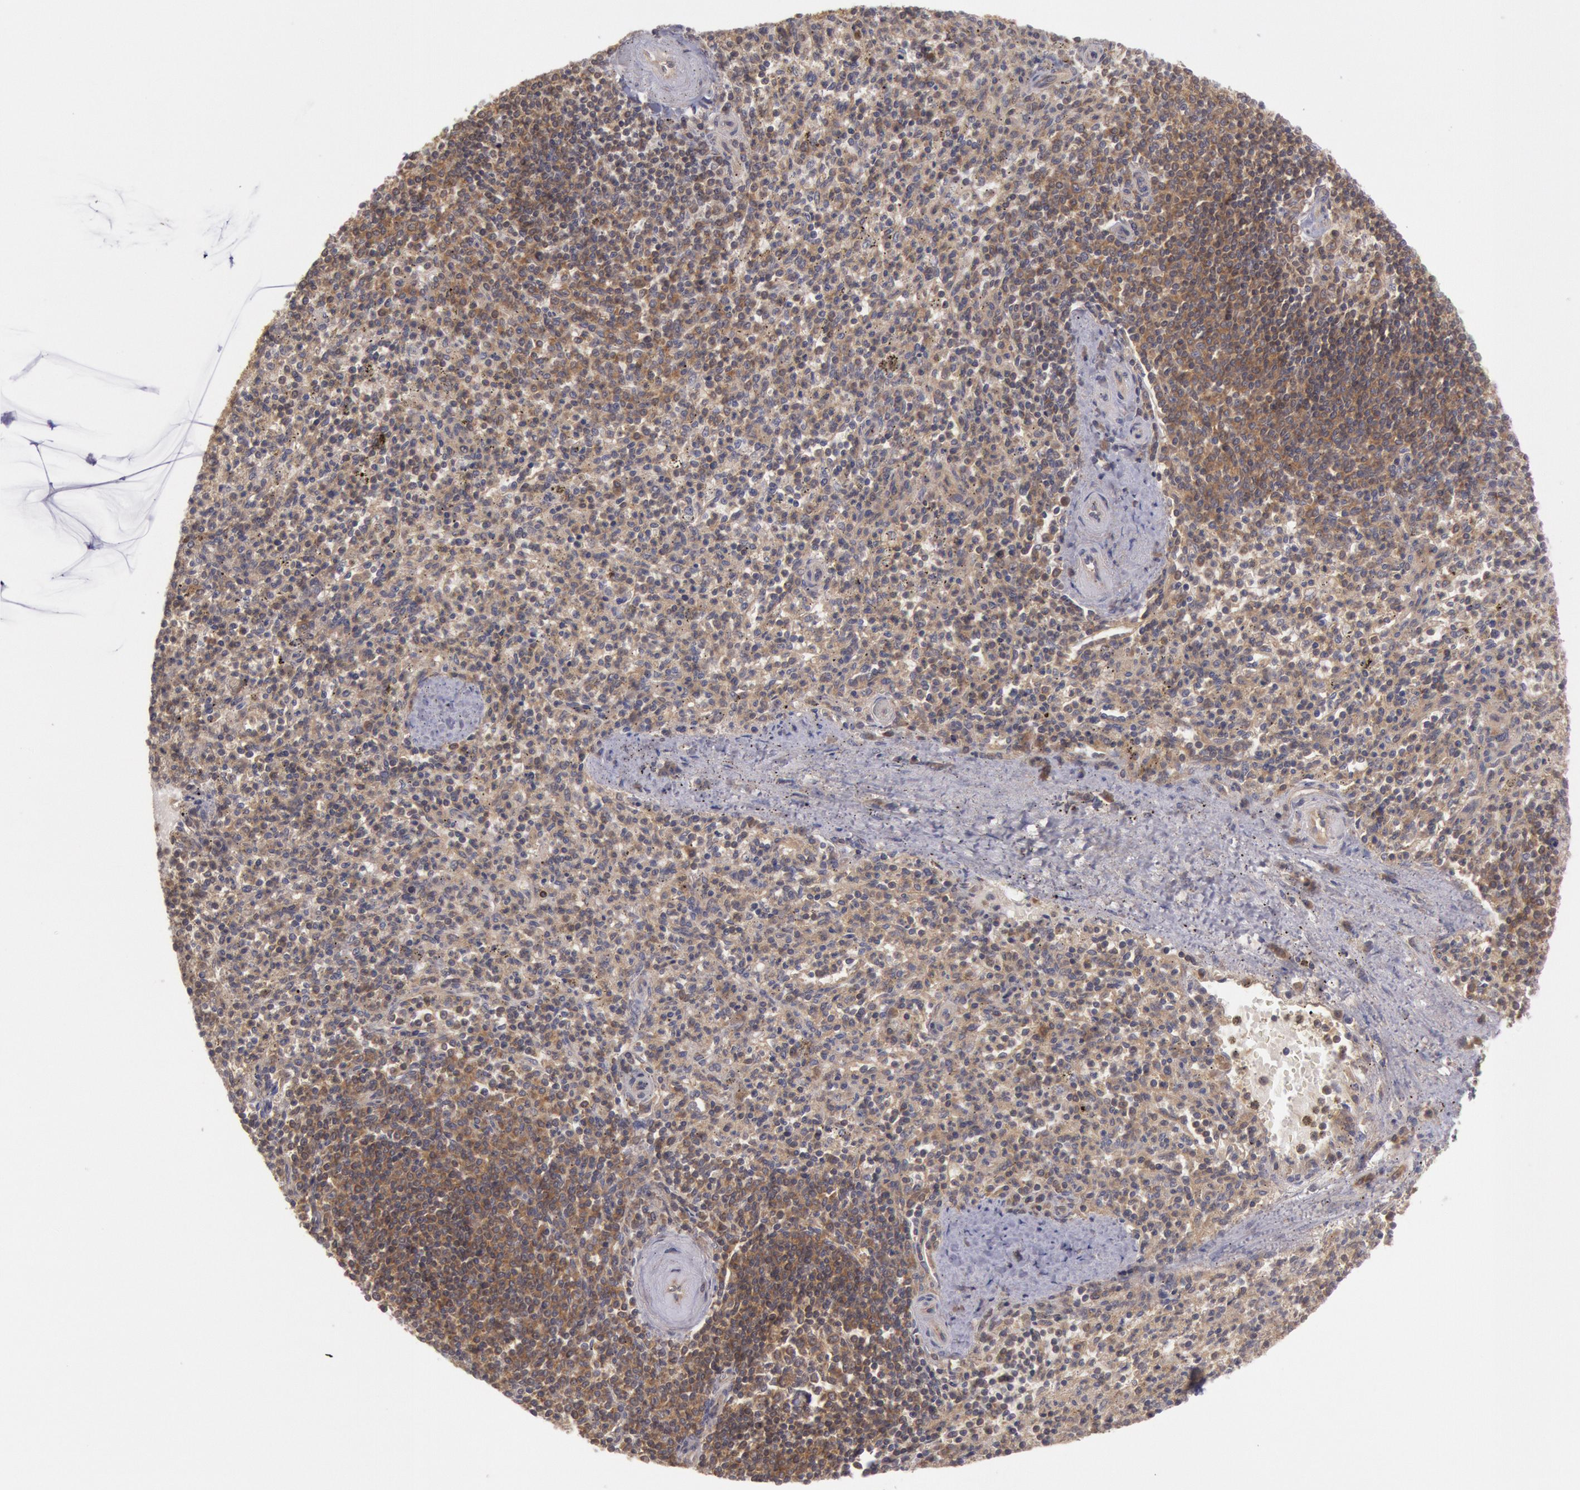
{"staining": {"intensity": "weak", "quantity": "25%-75%", "location": "cytoplasmic/membranous"}, "tissue": "spleen", "cell_type": "Cells in red pulp", "image_type": "normal", "snomed": [{"axis": "morphology", "description": "Normal tissue, NOS"}, {"axis": "topography", "description": "Spleen"}], "caption": "Immunohistochemical staining of normal human spleen reveals weak cytoplasmic/membranous protein staining in approximately 25%-75% of cells in red pulp. (Stains: DAB in brown, nuclei in blue, Microscopy: brightfield microscopy at high magnification).", "gene": "BRAF", "patient": {"sex": "male", "age": 72}}